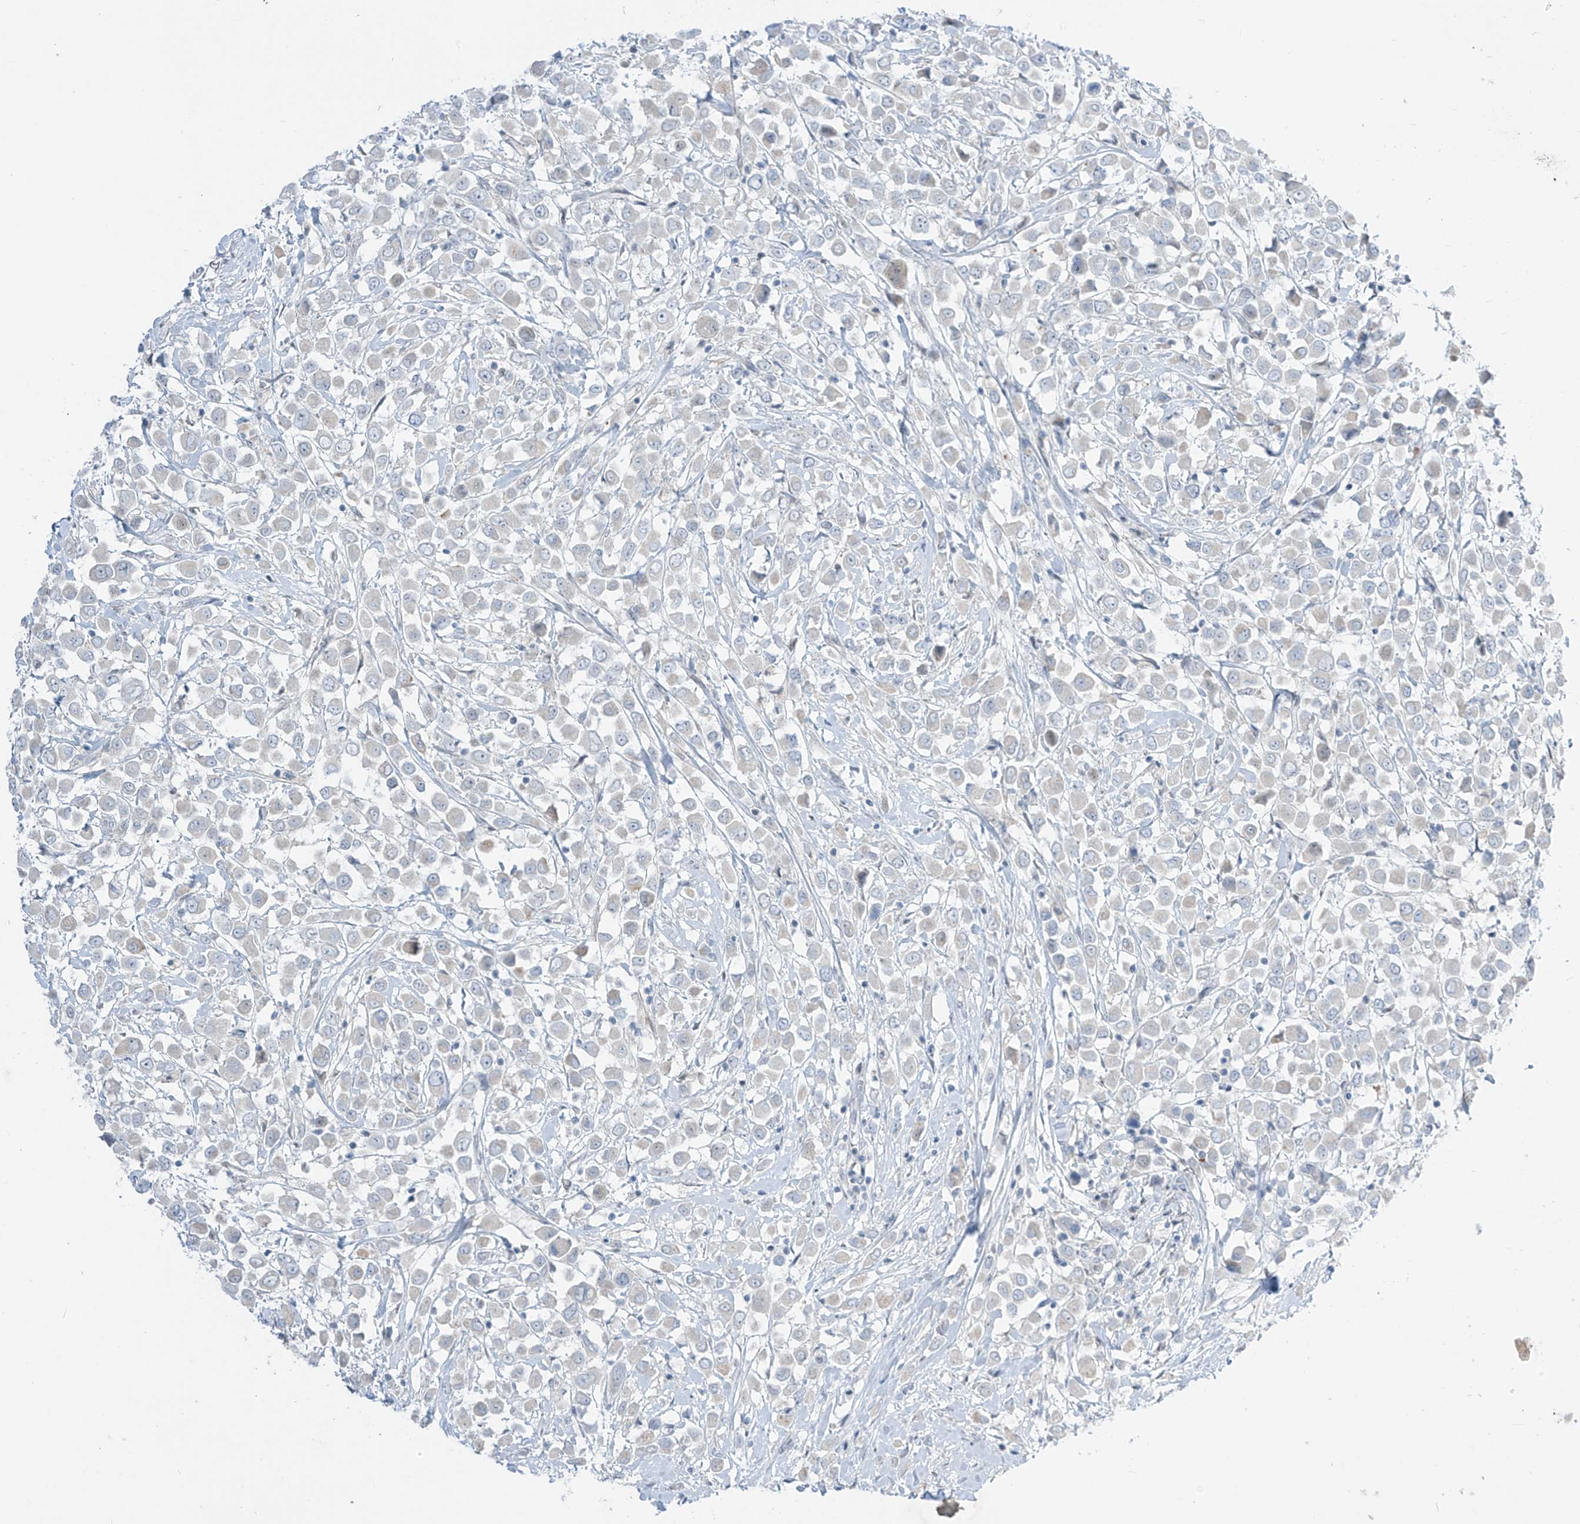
{"staining": {"intensity": "negative", "quantity": "none", "location": "none"}, "tissue": "breast cancer", "cell_type": "Tumor cells", "image_type": "cancer", "snomed": [{"axis": "morphology", "description": "Duct carcinoma"}, {"axis": "topography", "description": "Breast"}], "caption": "Protein analysis of breast cancer demonstrates no significant staining in tumor cells. The staining was performed using DAB to visualize the protein expression in brown, while the nuclei were stained in blue with hematoxylin (Magnification: 20x).", "gene": "ASPRV1", "patient": {"sex": "female", "age": 61}}